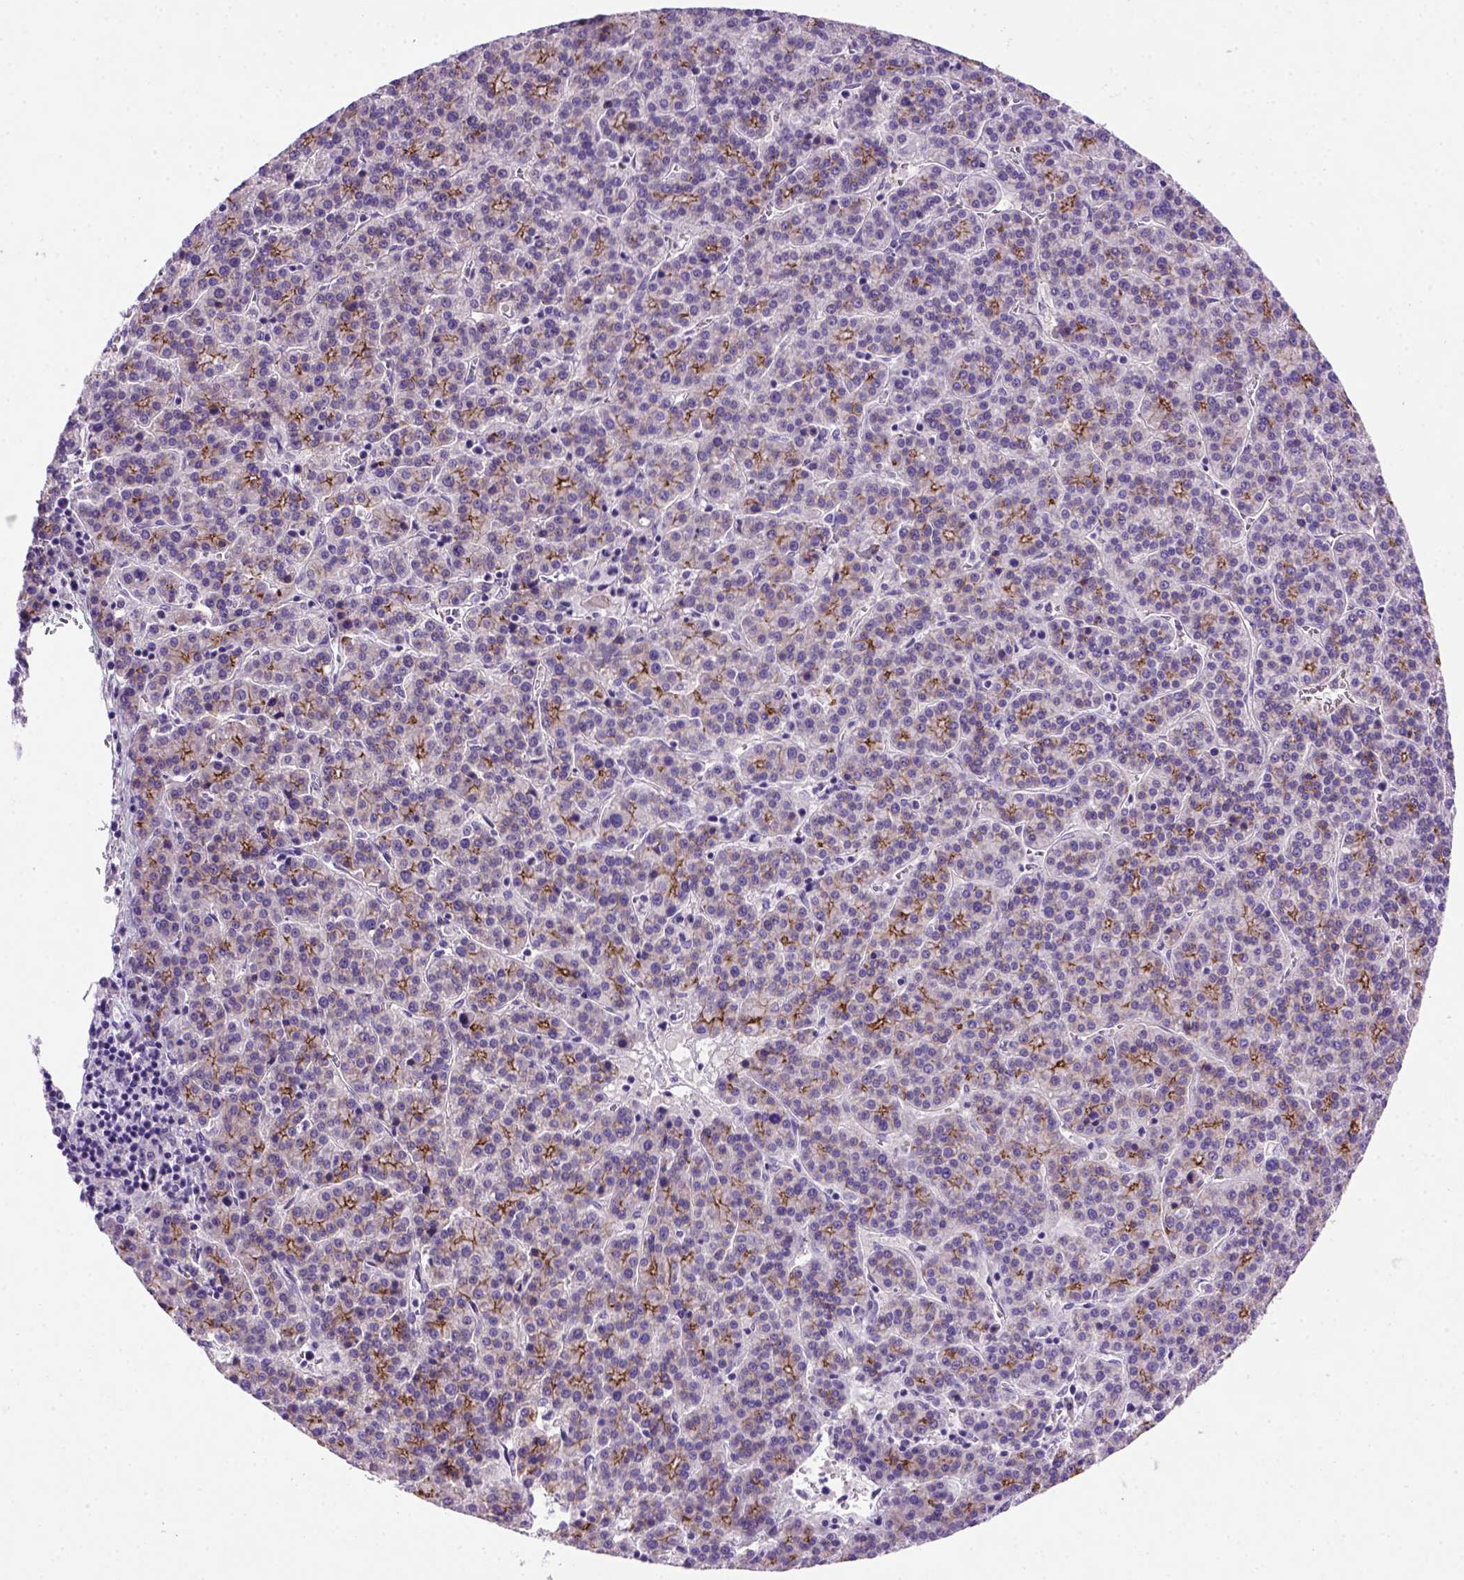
{"staining": {"intensity": "moderate", "quantity": "25%-75%", "location": "cytoplasmic/membranous"}, "tissue": "liver cancer", "cell_type": "Tumor cells", "image_type": "cancer", "snomed": [{"axis": "morphology", "description": "Carcinoma, Hepatocellular, NOS"}, {"axis": "topography", "description": "Liver"}], "caption": "DAB (3,3'-diaminobenzidine) immunohistochemical staining of human liver cancer (hepatocellular carcinoma) exhibits moderate cytoplasmic/membranous protein positivity in about 25%-75% of tumor cells.", "gene": "CDH1", "patient": {"sex": "female", "age": 58}}